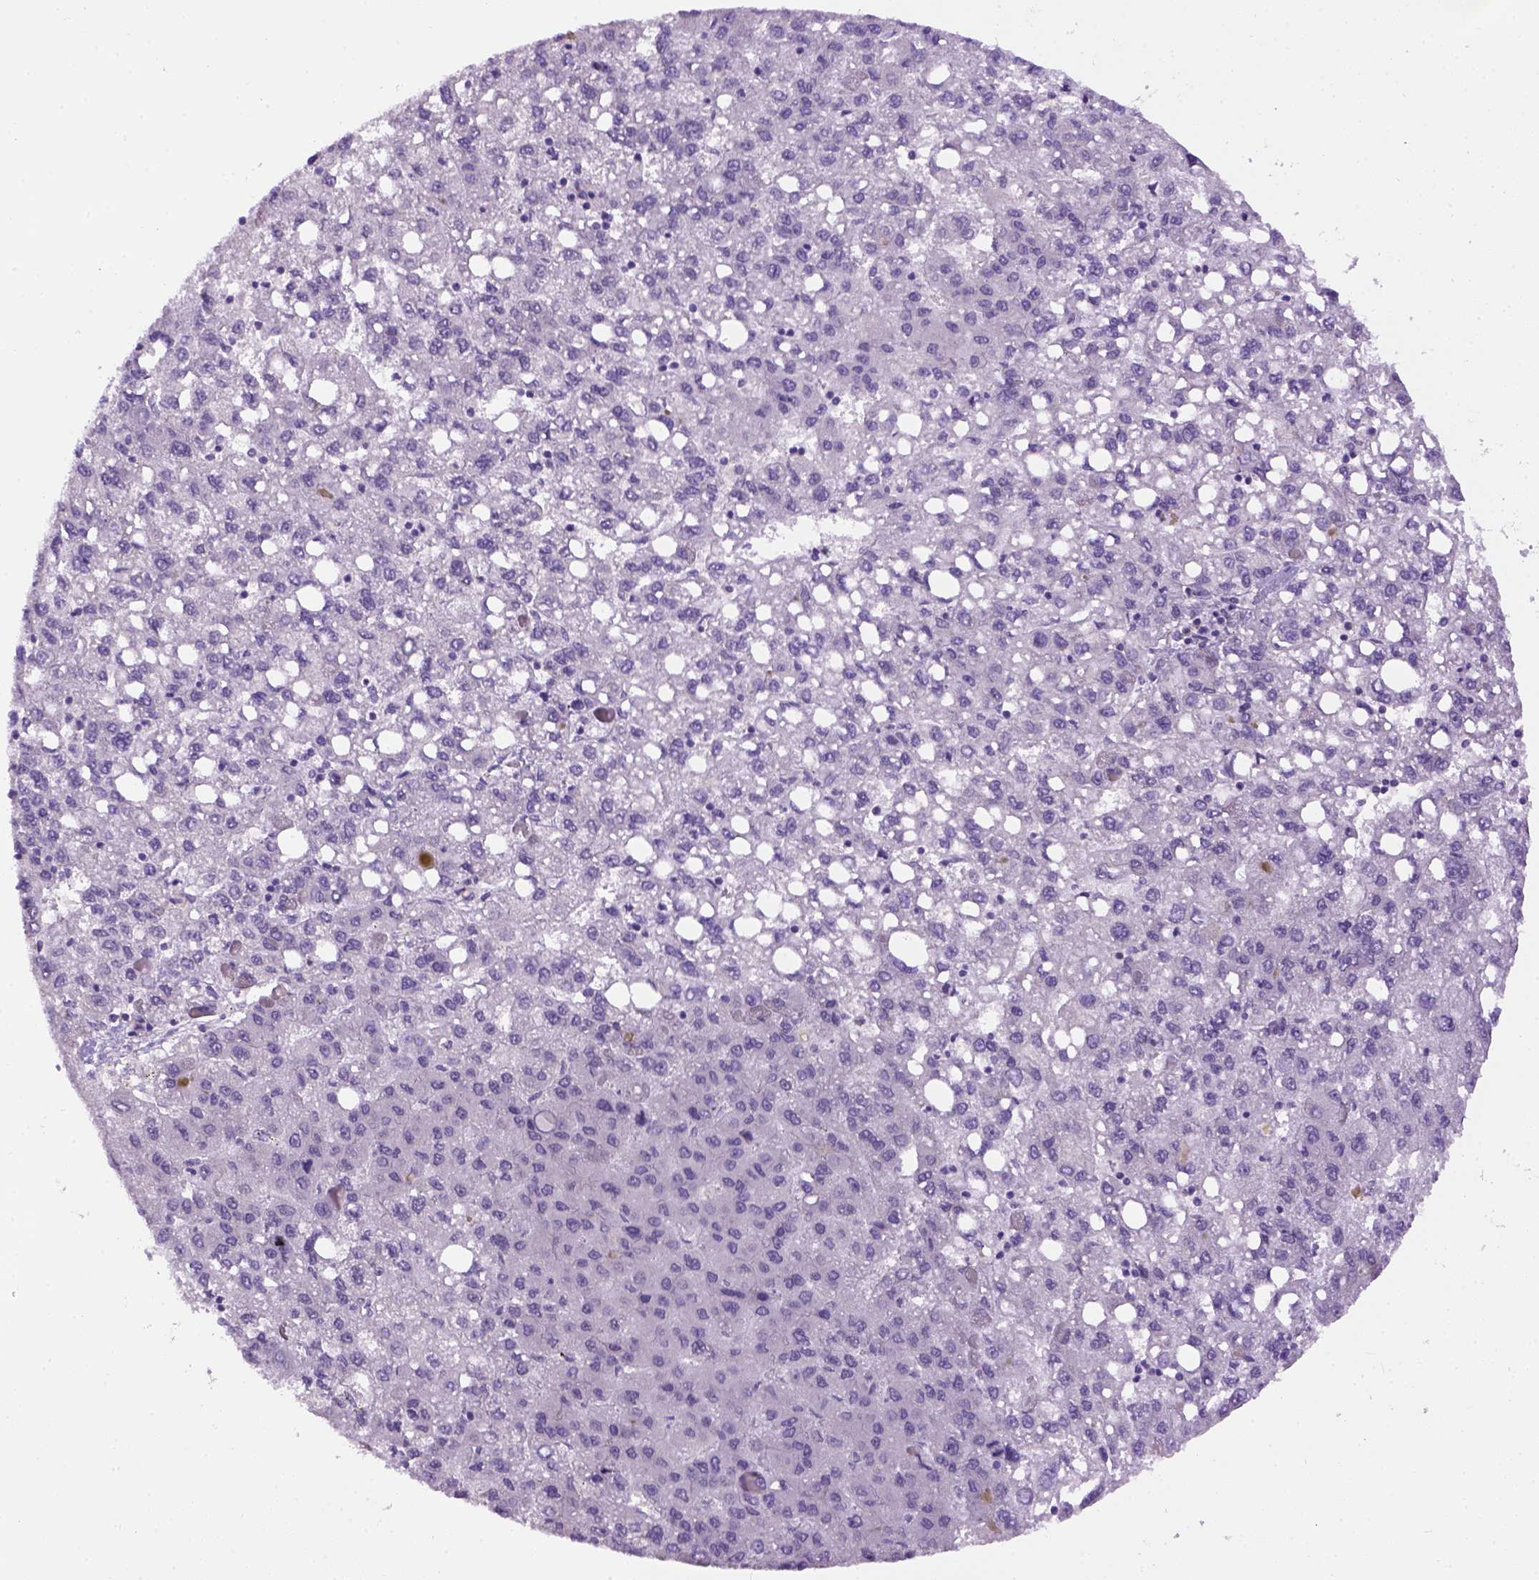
{"staining": {"intensity": "negative", "quantity": "none", "location": "none"}, "tissue": "liver cancer", "cell_type": "Tumor cells", "image_type": "cancer", "snomed": [{"axis": "morphology", "description": "Carcinoma, Hepatocellular, NOS"}, {"axis": "topography", "description": "Liver"}], "caption": "Liver cancer (hepatocellular carcinoma) was stained to show a protein in brown. There is no significant positivity in tumor cells.", "gene": "KAZN", "patient": {"sex": "female", "age": 82}}